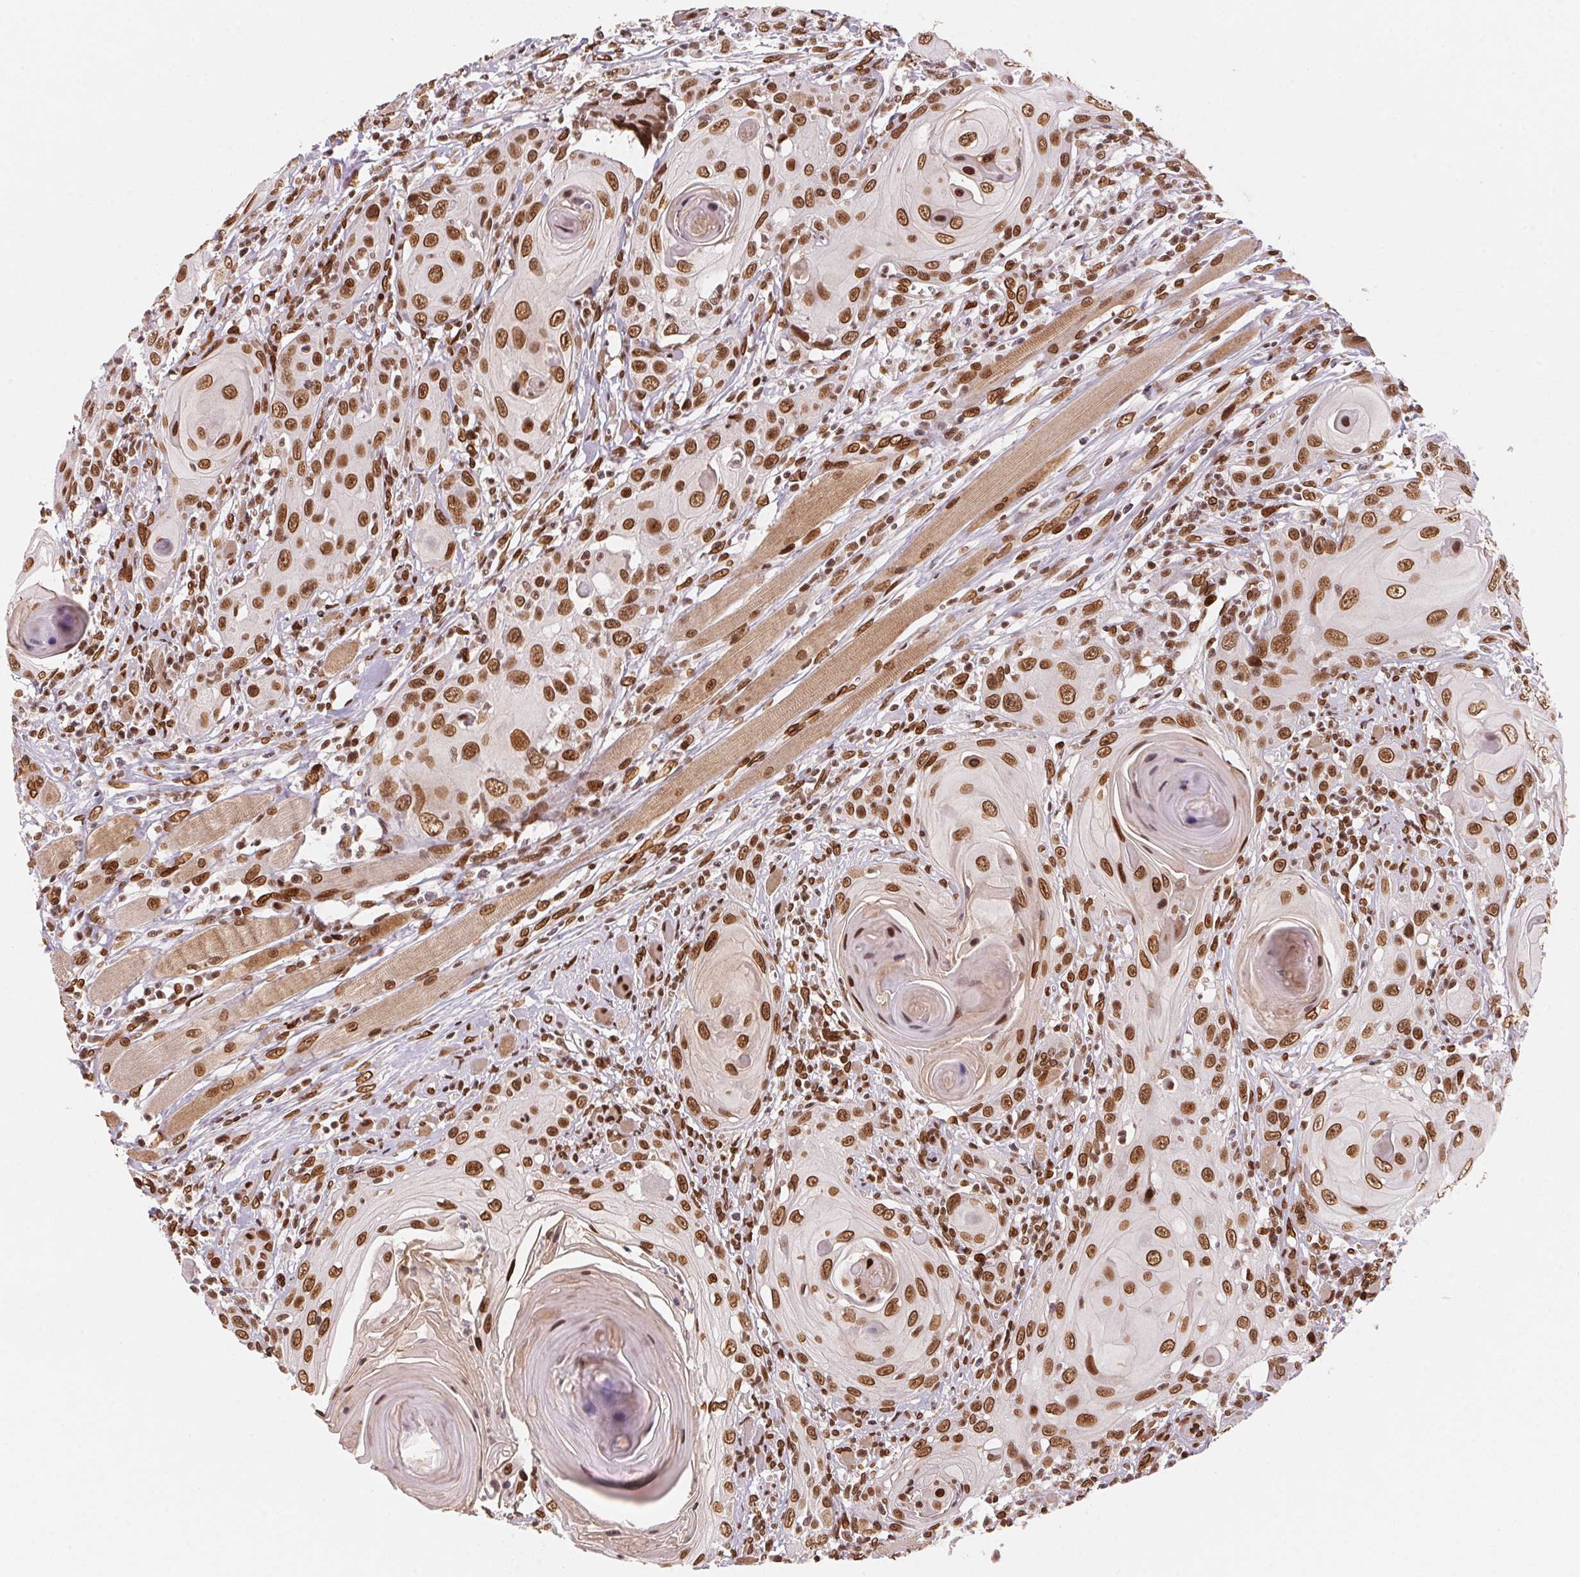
{"staining": {"intensity": "strong", "quantity": ">75%", "location": "cytoplasmic/membranous,nuclear"}, "tissue": "head and neck cancer", "cell_type": "Tumor cells", "image_type": "cancer", "snomed": [{"axis": "morphology", "description": "Squamous cell carcinoma, NOS"}, {"axis": "topography", "description": "Head-Neck"}], "caption": "DAB (3,3'-diaminobenzidine) immunohistochemical staining of head and neck cancer (squamous cell carcinoma) displays strong cytoplasmic/membranous and nuclear protein expression in about >75% of tumor cells.", "gene": "SAP30BP", "patient": {"sex": "female", "age": 80}}